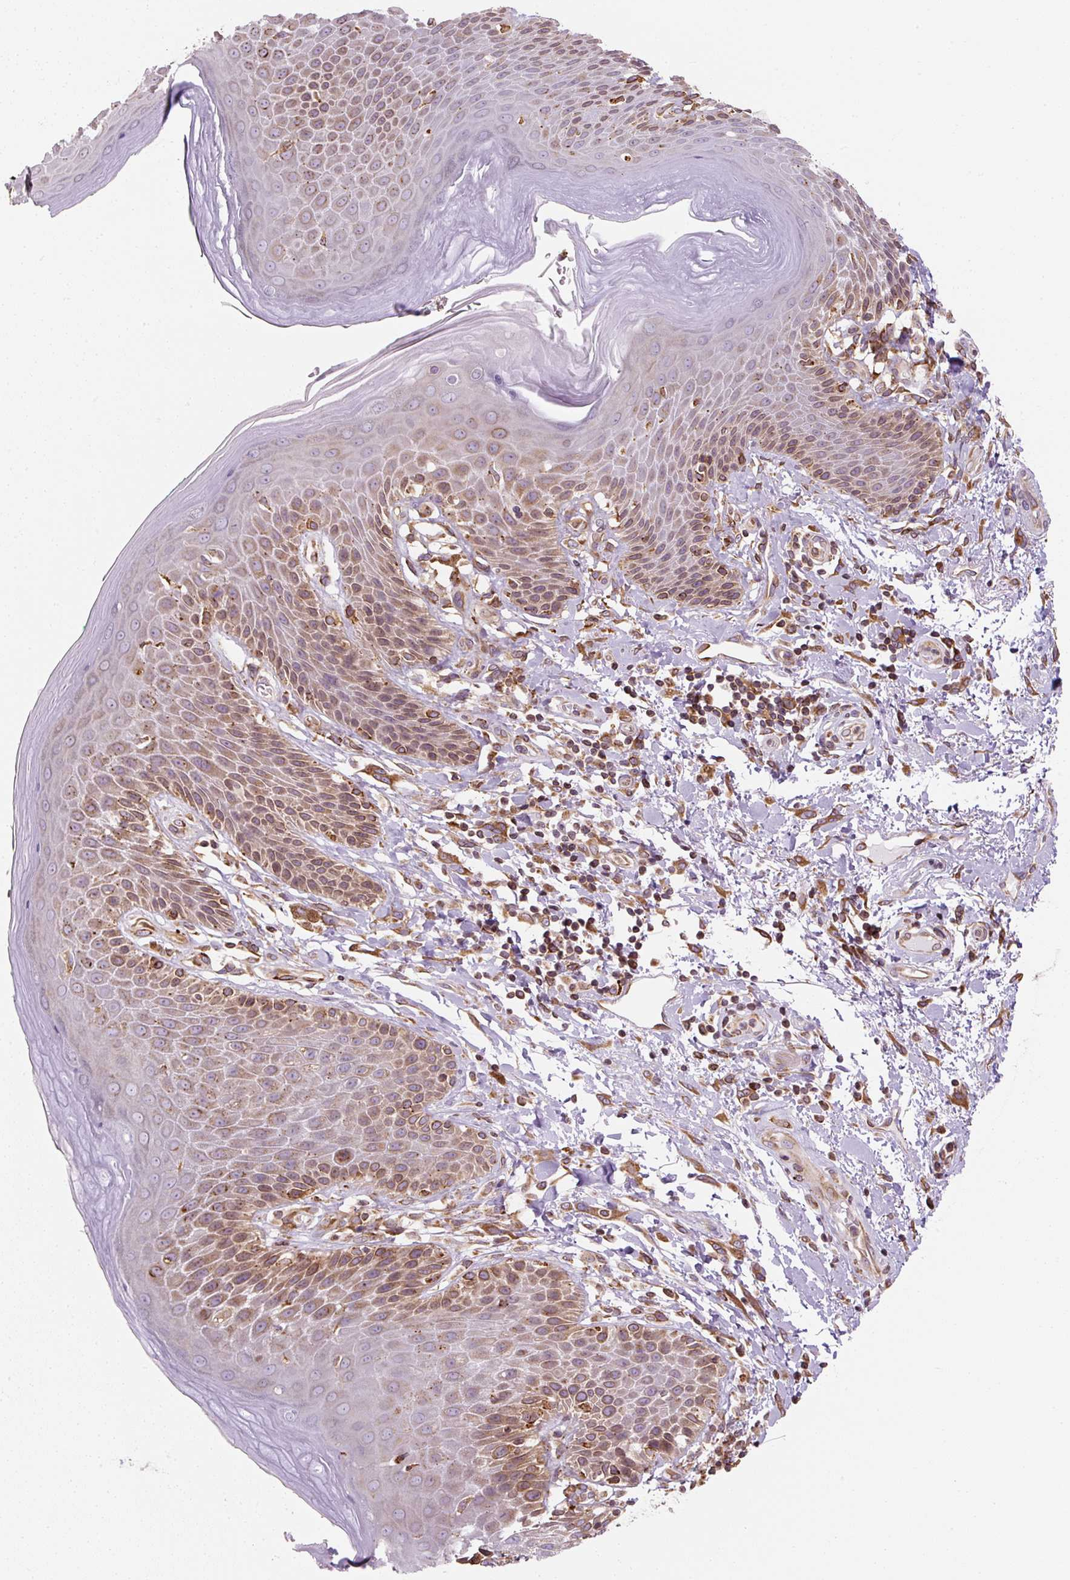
{"staining": {"intensity": "moderate", "quantity": "25%-75%", "location": "cytoplasmic/membranous"}, "tissue": "skin", "cell_type": "Epidermal cells", "image_type": "normal", "snomed": [{"axis": "morphology", "description": "Normal tissue, NOS"}, {"axis": "topography", "description": "Peripheral nerve tissue"}], "caption": "This histopathology image shows normal skin stained with immunohistochemistry (IHC) to label a protein in brown. The cytoplasmic/membranous of epidermal cells show moderate positivity for the protein. Nuclei are counter-stained blue.", "gene": "PRKCSH", "patient": {"sex": "male", "age": 51}}